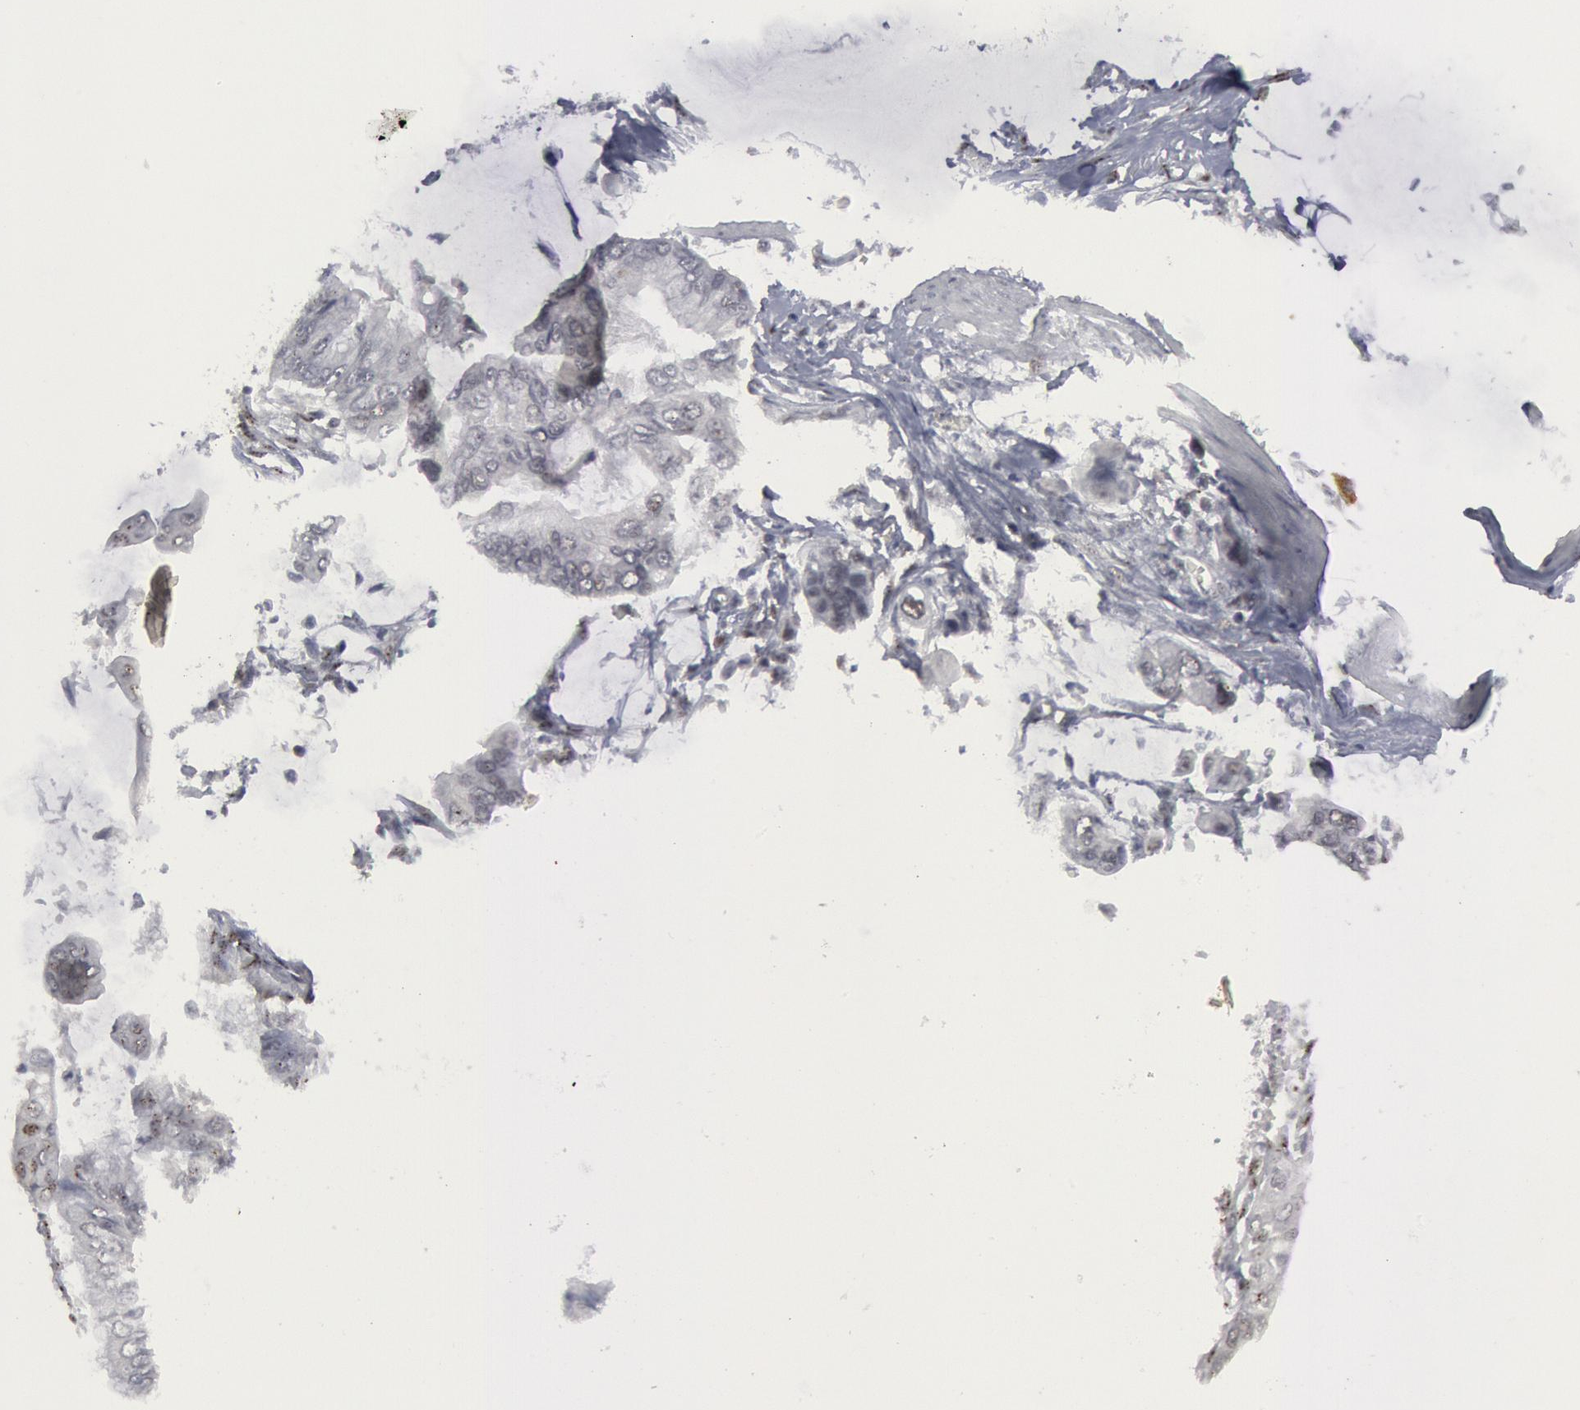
{"staining": {"intensity": "negative", "quantity": "none", "location": "none"}, "tissue": "stomach cancer", "cell_type": "Tumor cells", "image_type": "cancer", "snomed": [{"axis": "morphology", "description": "Adenocarcinoma, NOS"}, {"axis": "topography", "description": "Stomach, upper"}], "caption": "High power microscopy histopathology image of an immunohistochemistry histopathology image of stomach cancer (adenocarcinoma), revealing no significant positivity in tumor cells. (DAB IHC with hematoxylin counter stain).", "gene": "FOXO1", "patient": {"sex": "male", "age": 80}}